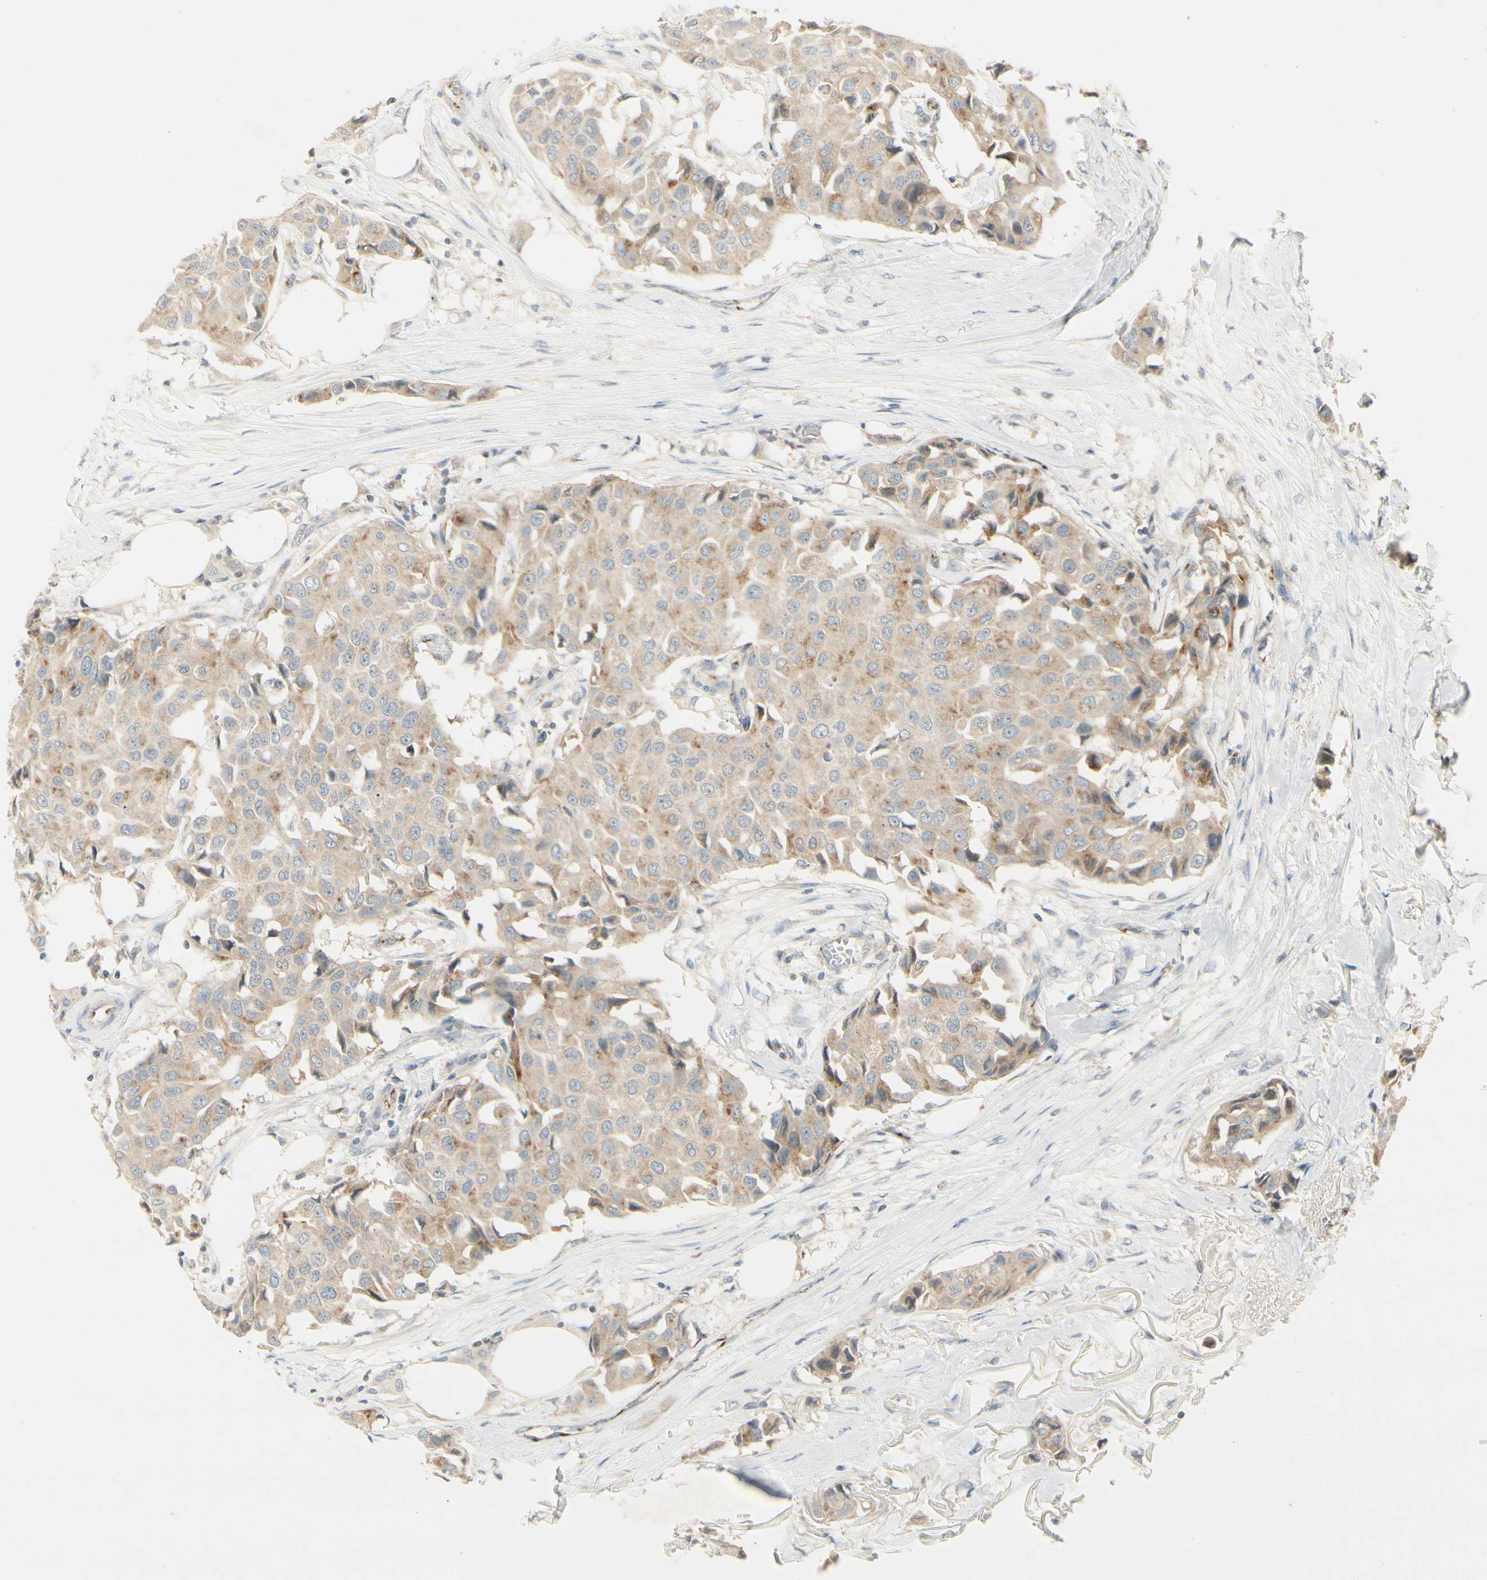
{"staining": {"intensity": "weak", "quantity": ">75%", "location": "cytoplasmic/membranous"}, "tissue": "breast cancer", "cell_type": "Tumor cells", "image_type": "cancer", "snomed": [{"axis": "morphology", "description": "Duct carcinoma"}, {"axis": "topography", "description": "Breast"}], "caption": "A histopathology image of human breast cancer stained for a protein demonstrates weak cytoplasmic/membranous brown staining in tumor cells.", "gene": "MANSC1", "patient": {"sex": "female", "age": 80}}